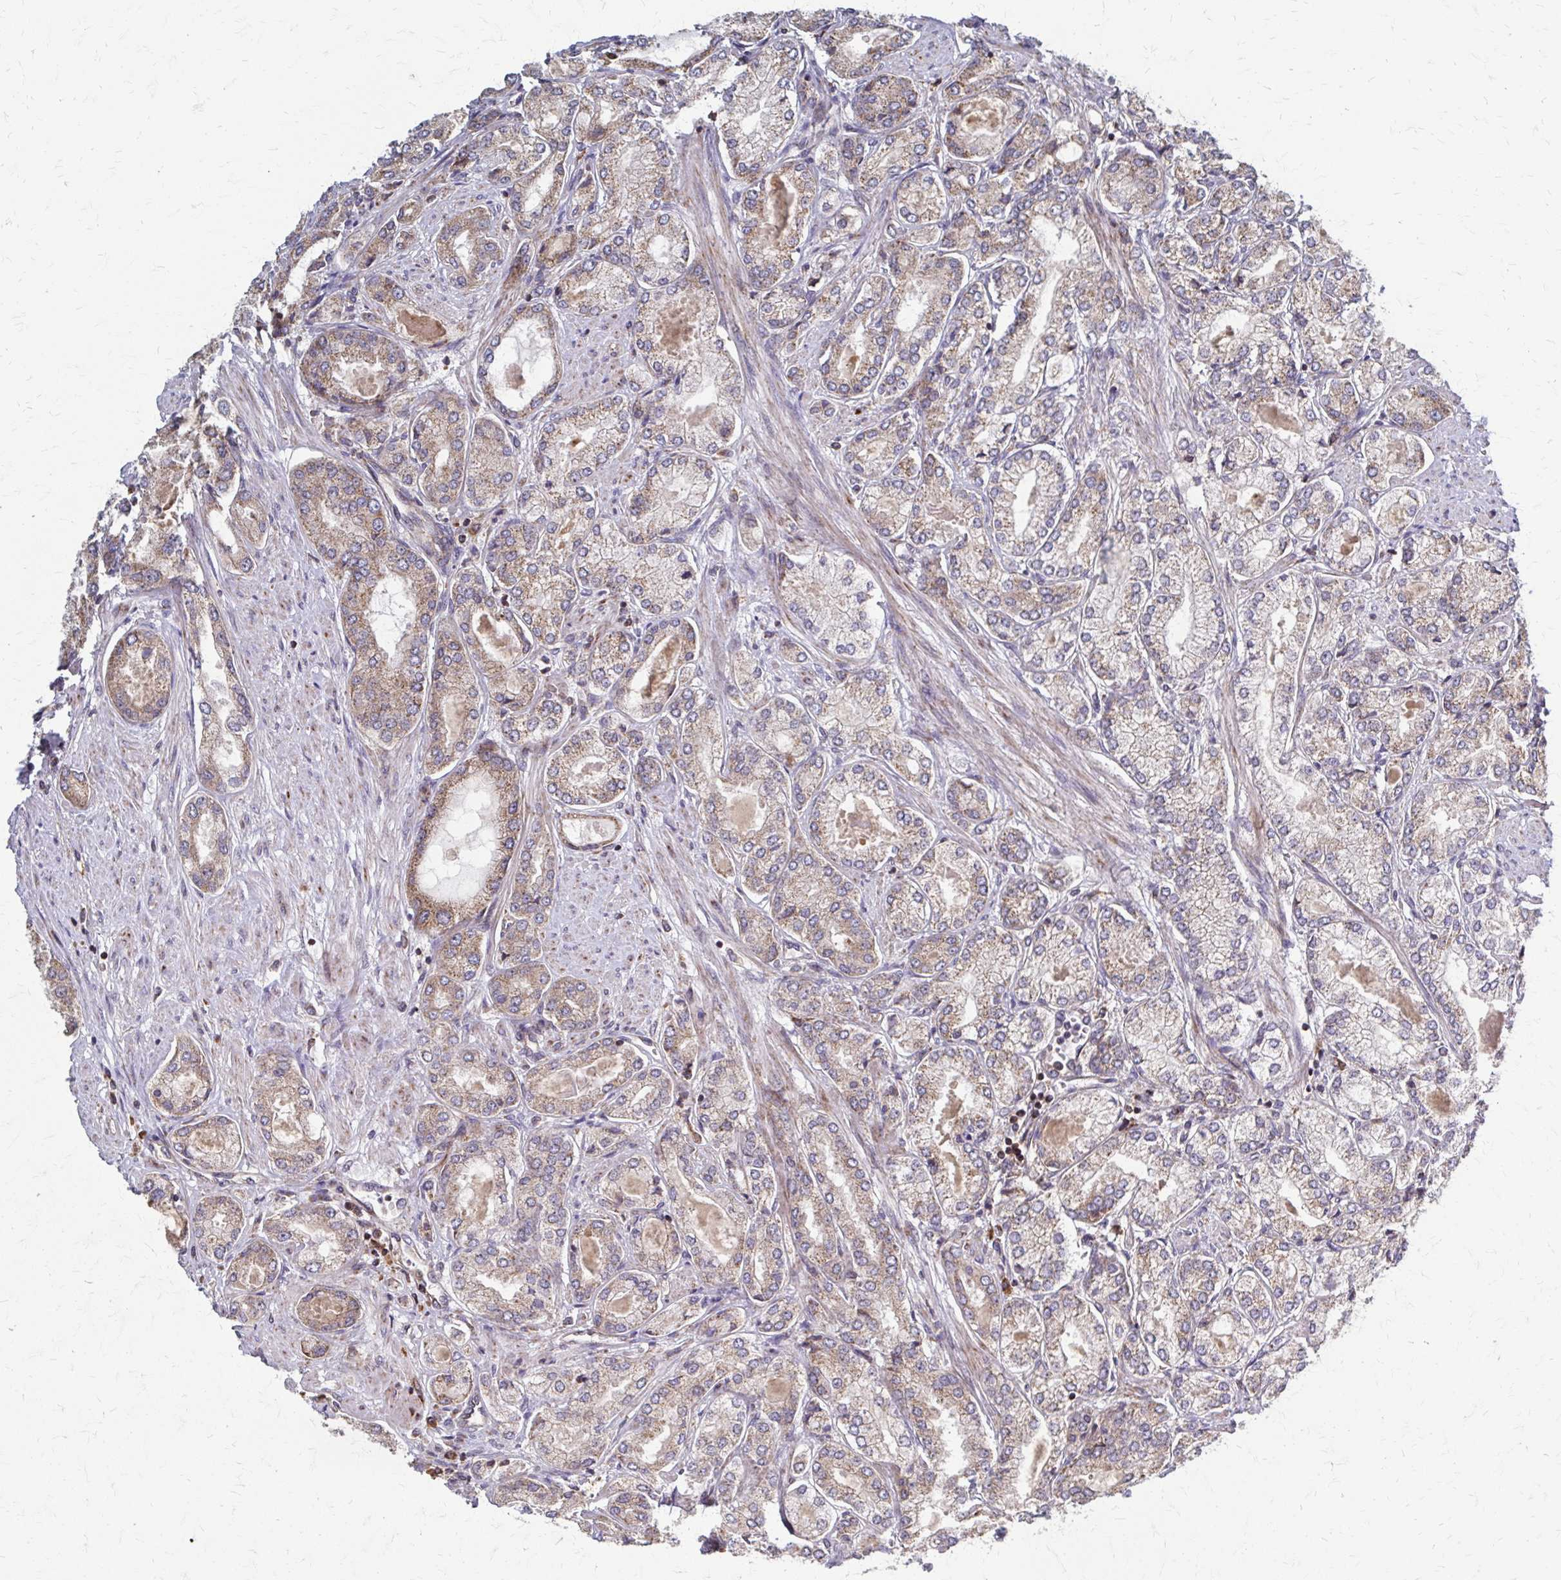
{"staining": {"intensity": "weak", "quantity": "25%-75%", "location": "cytoplasmic/membranous"}, "tissue": "prostate cancer", "cell_type": "Tumor cells", "image_type": "cancer", "snomed": [{"axis": "morphology", "description": "Adenocarcinoma, High grade"}, {"axis": "topography", "description": "Prostate"}], "caption": "Weak cytoplasmic/membranous protein staining is seen in about 25%-75% of tumor cells in prostate high-grade adenocarcinoma. (DAB IHC with brightfield microscopy, high magnification).", "gene": "EEF2", "patient": {"sex": "male", "age": 68}}